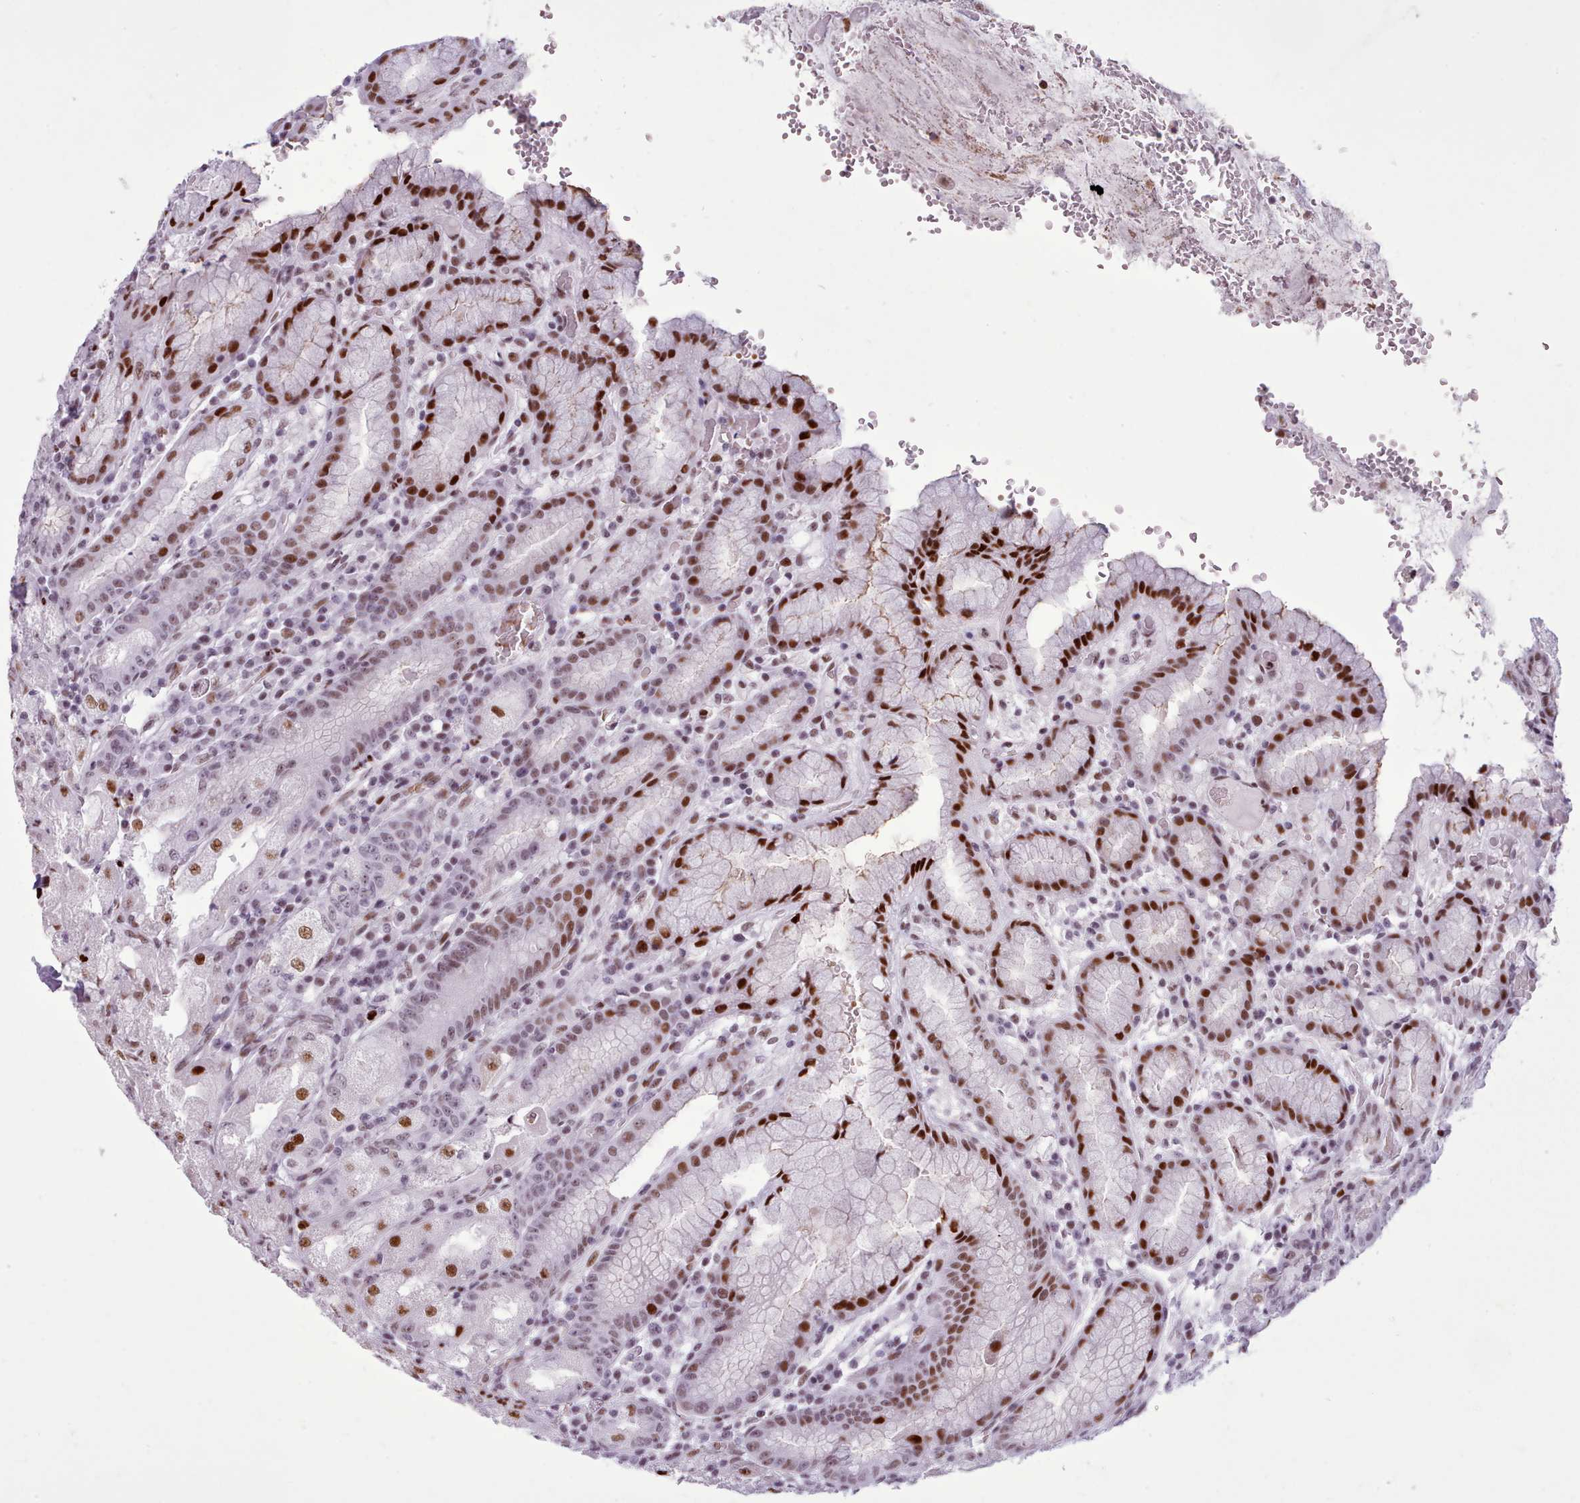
{"staining": {"intensity": "strong", "quantity": "25%-75%", "location": "nuclear"}, "tissue": "stomach", "cell_type": "Glandular cells", "image_type": "normal", "snomed": [{"axis": "morphology", "description": "Normal tissue, NOS"}, {"axis": "topography", "description": "Stomach, upper"}], "caption": "Protein expression analysis of unremarkable stomach exhibits strong nuclear expression in approximately 25%-75% of glandular cells. (IHC, brightfield microscopy, high magnification).", "gene": "SRSF4", "patient": {"sex": "male", "age": 52}}